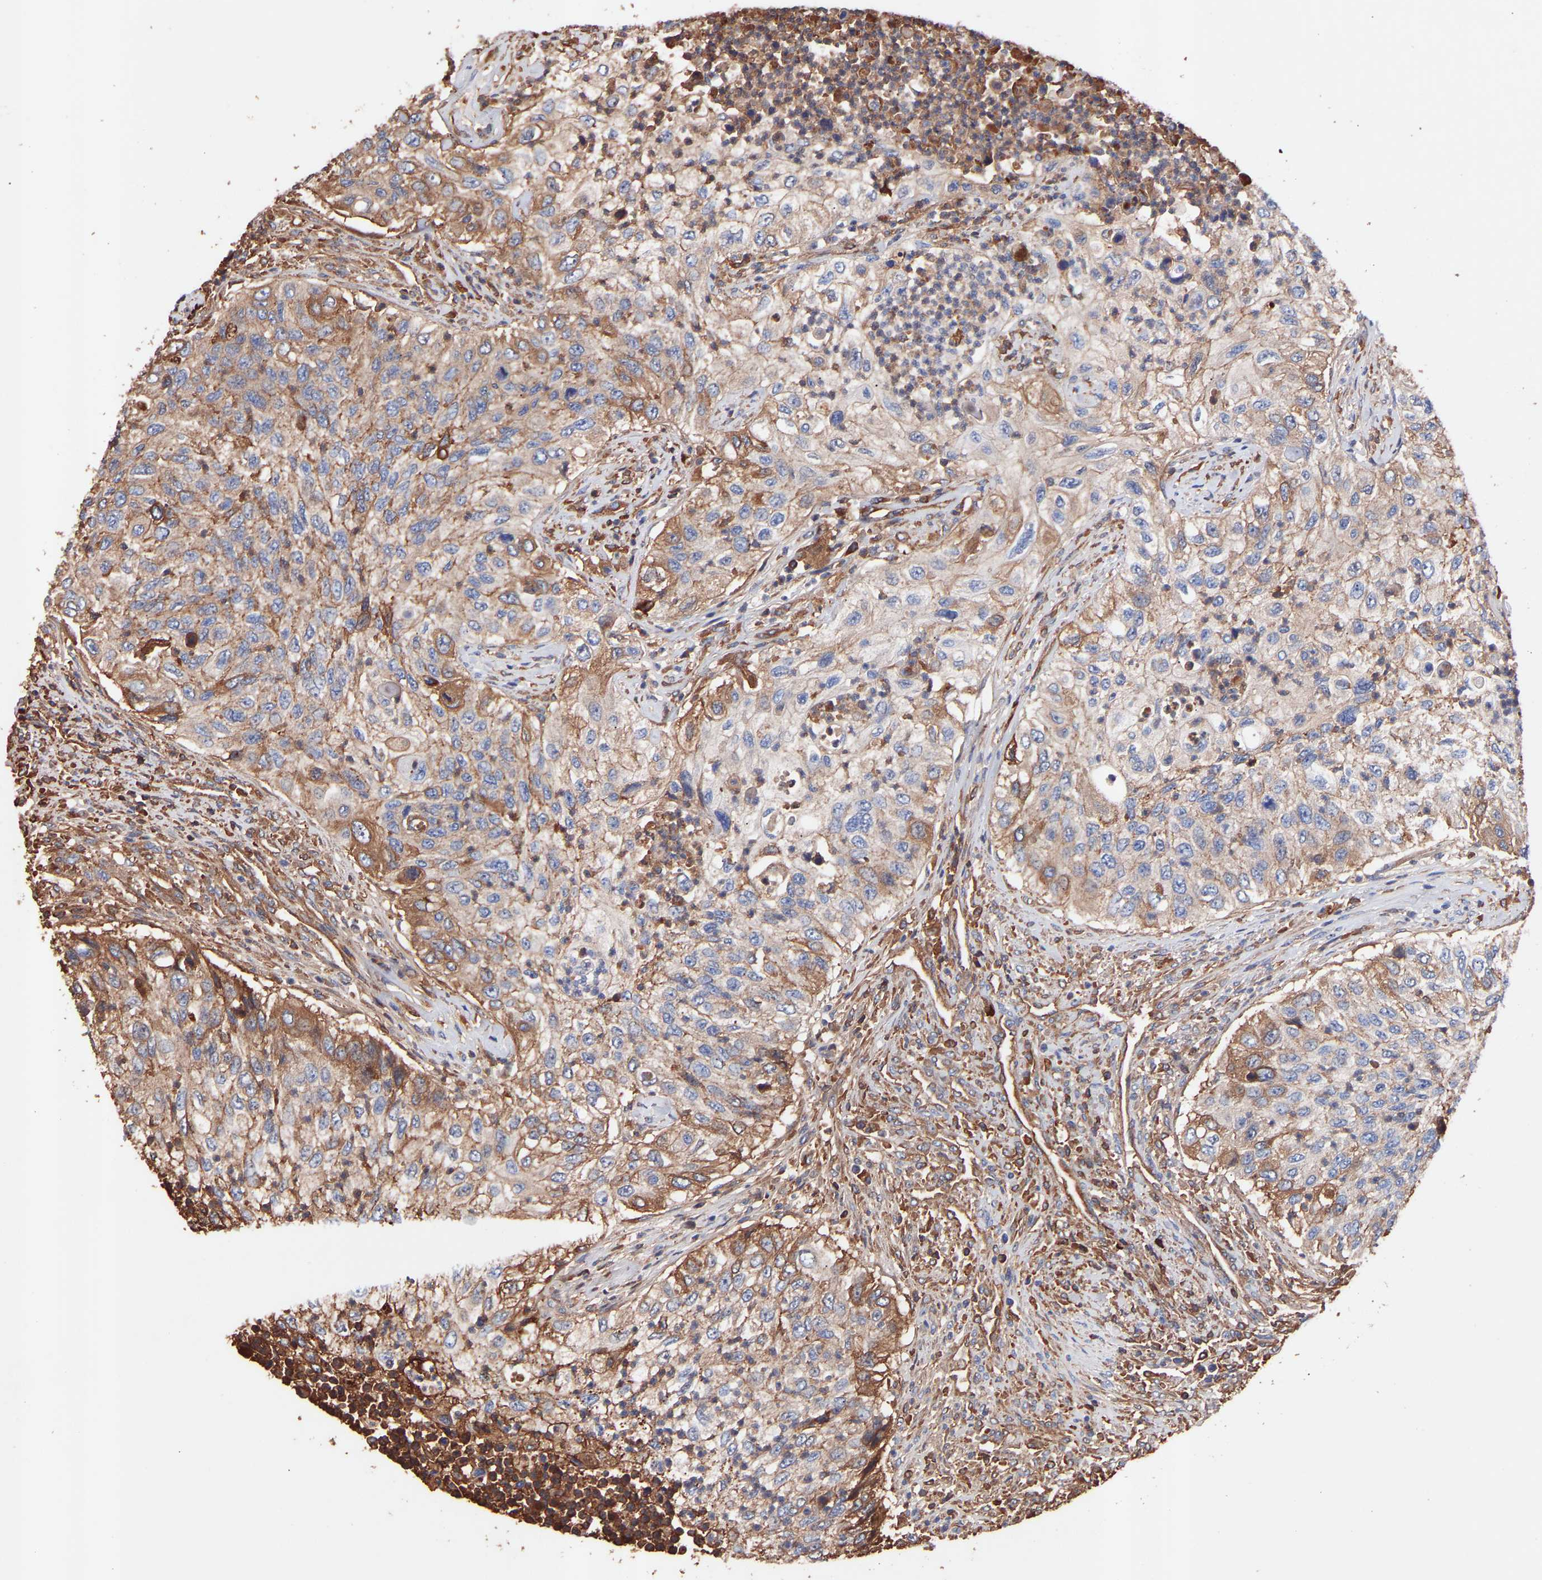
{"staining": {"intensity": "moderate", "quantity": "25%-75%", "location": "cytoplasmic/membranous"}, "tissue": "urothelial cancer", "cell_type": "Tumor cells", "image_type": "cancer", "snomed": [{"axis": "morphology", "description": "Urothelial carcinoma, High grade"}, {"axis": "topography", "description": "Urinary bladder"}], "caption": "Immunohistochemistry of urothelial cancer reveals medium levels of moderate cytoplasmic/membranous expression in approximately 25%-75% of tumor cells. (Brightfield microscopy of DAB IHC at high magnification).", "gene": "TMEM268", "patient": {"sex": "female", "age": 60}}